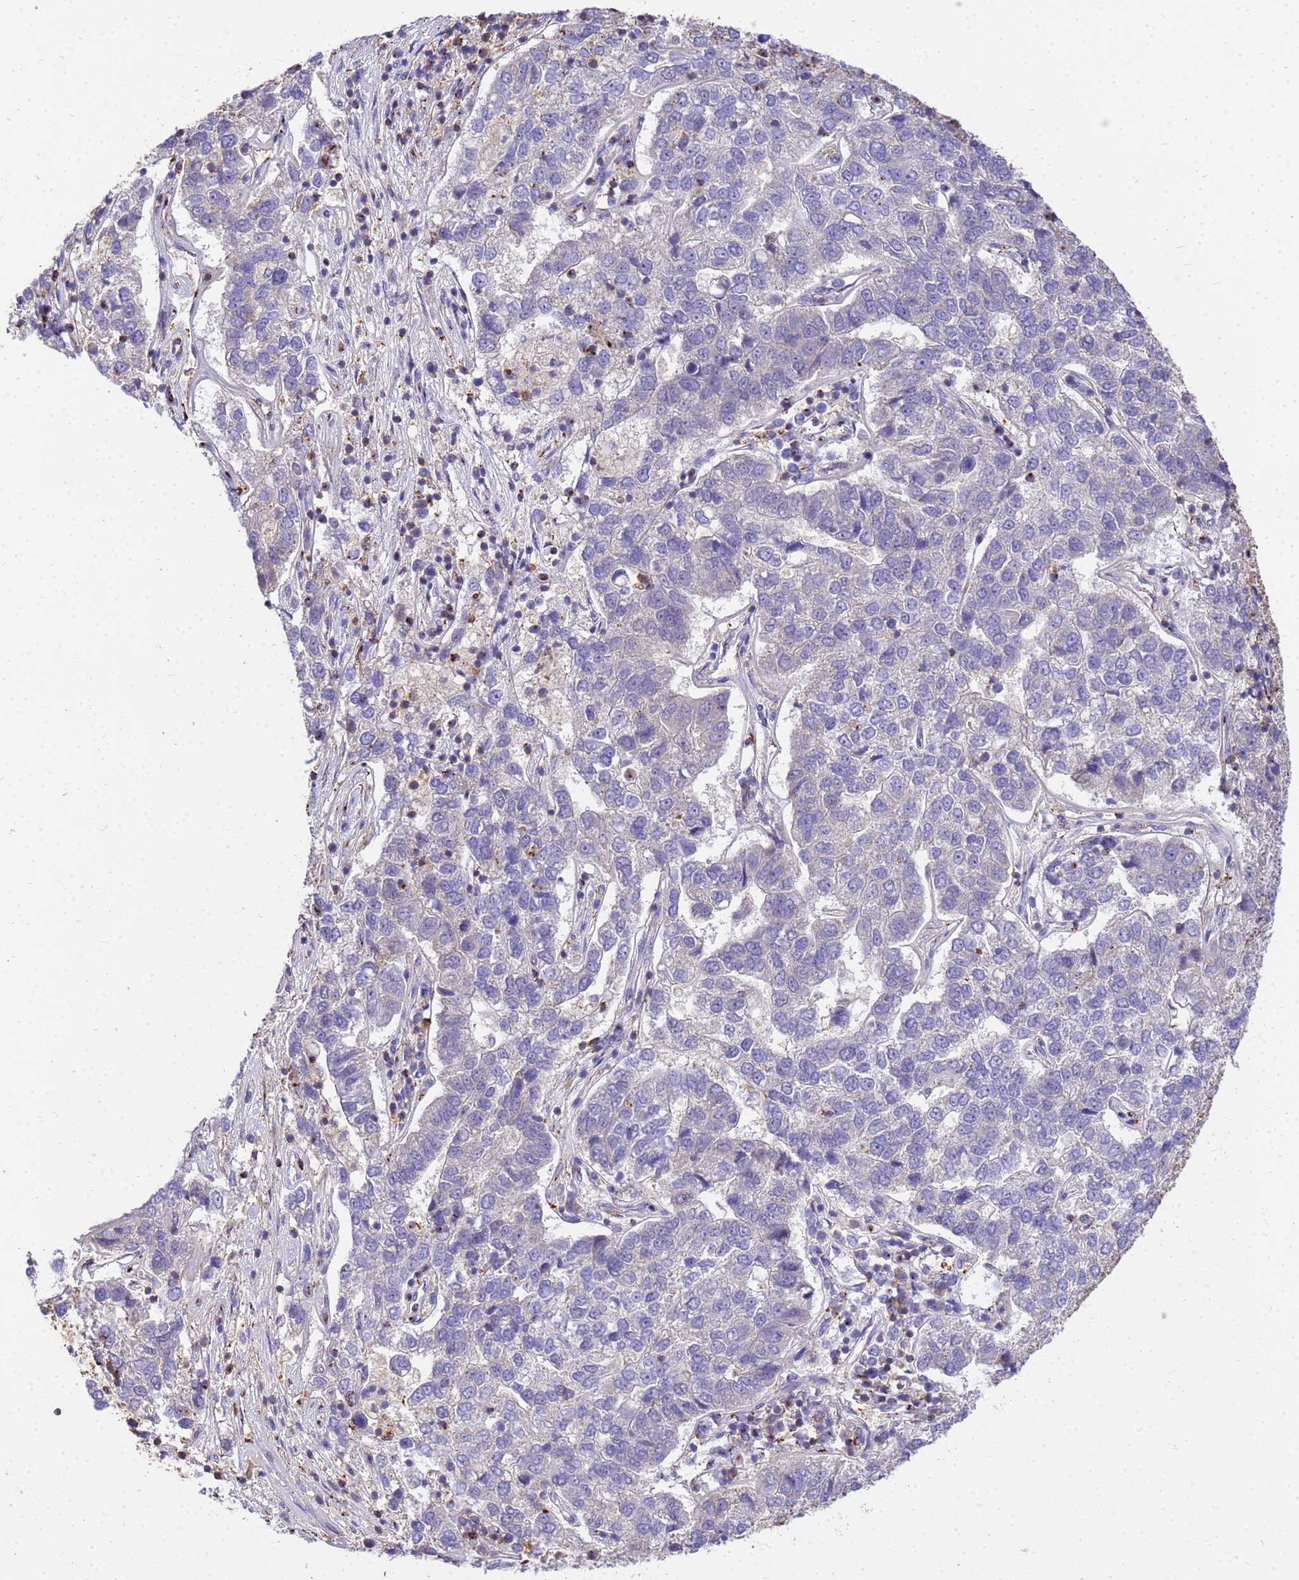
{"staining": {"intensity": "negative", "quantity": "none", "location": "none"}, "tissue": "pancreatic cancer", "cell_type": "Tumor cells", "image_type": "cancer", "snomed": [{"axis": "morphology", "description": "Adenocarcinoma, NOS"}, {"axis": "topography", "description": "Pancreas"}], "caption": "Tumor cells show no significant protein staining in adenocarcinoma (pancreatic). (Stains: DAB immunohistochemistry with hematoxylin counter stain, Microscopy: brightfield microscopy at high magnification).", "gene": "WDR64", "patient": {"sex": "female", "age": 61}}